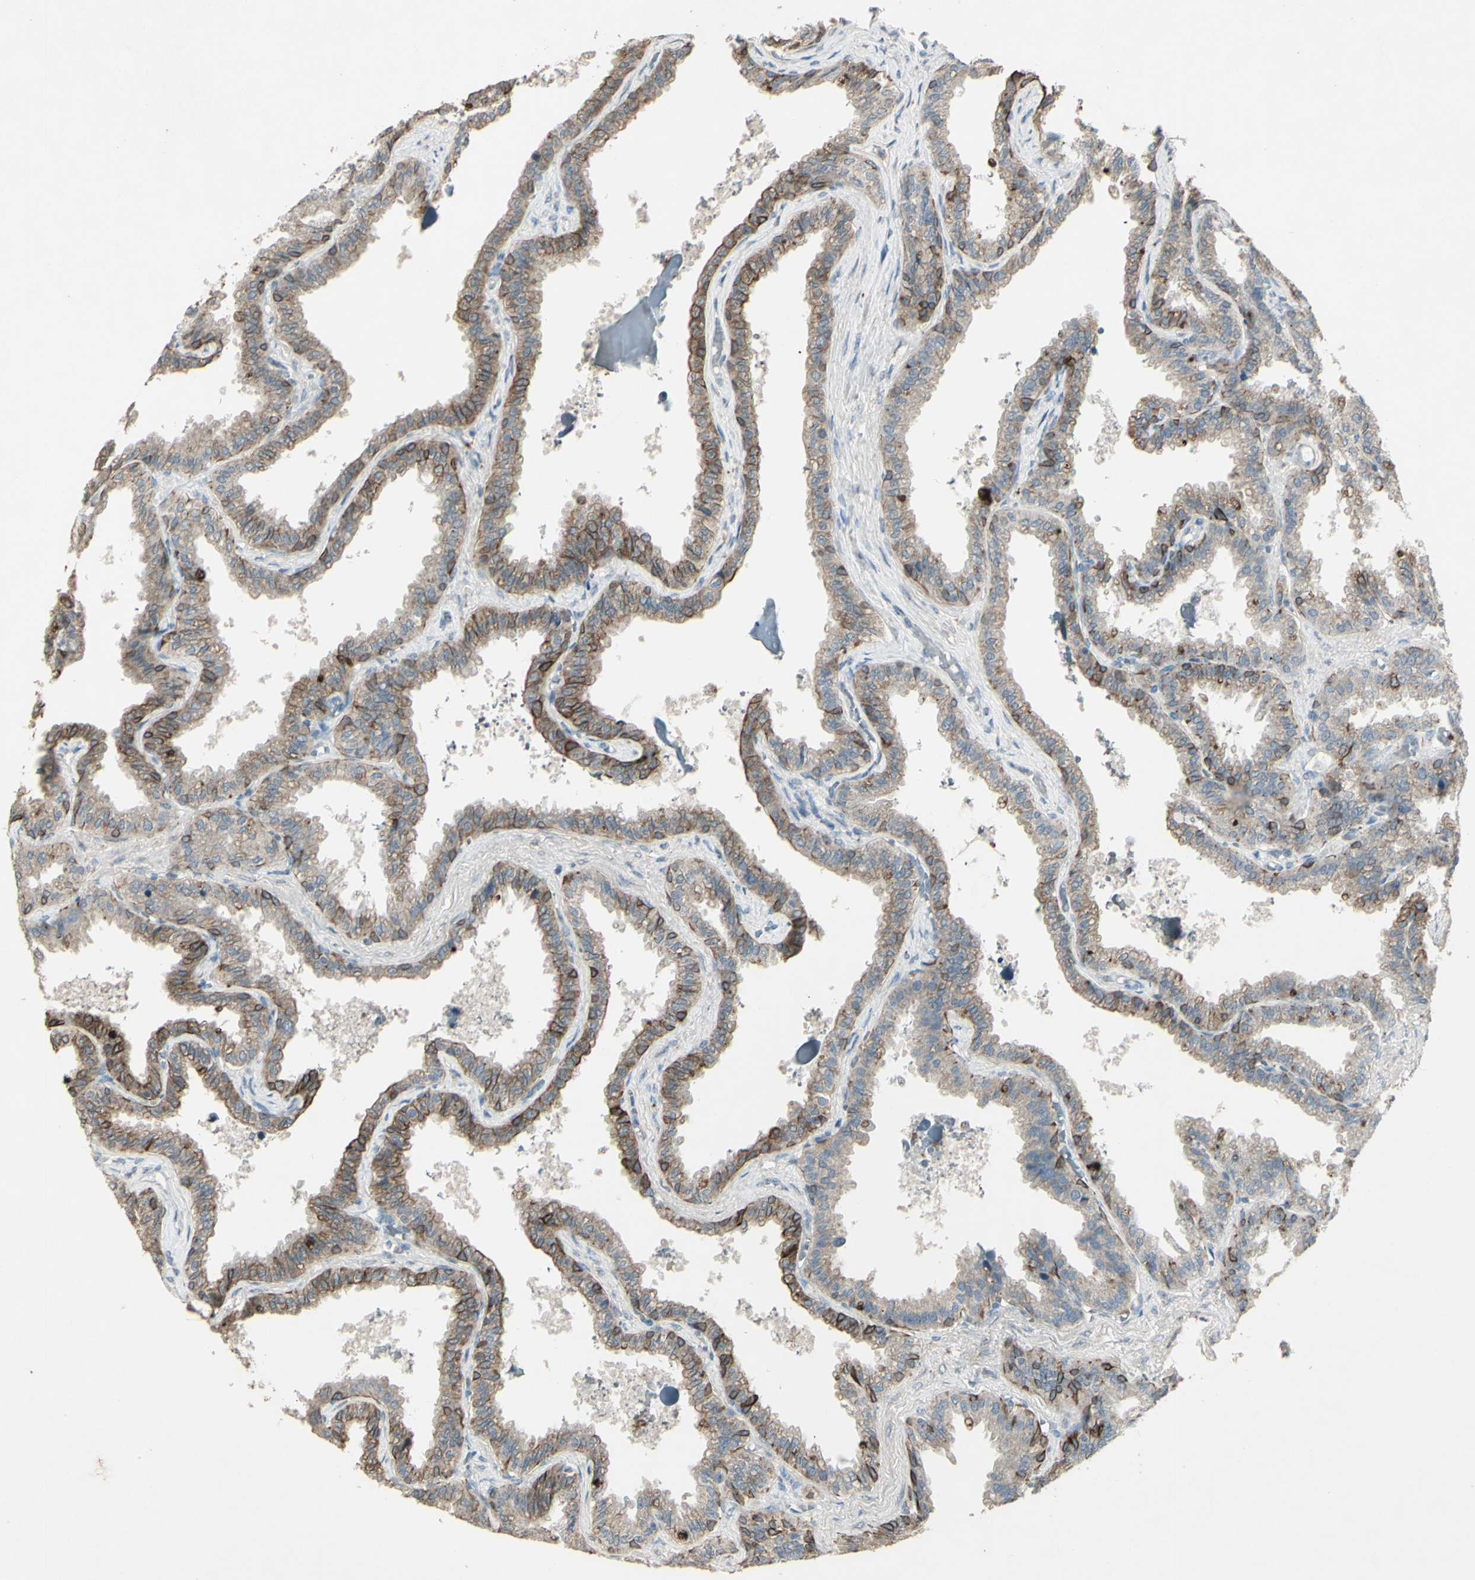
{"staining": {"intensity": "strong", "quantity": "25%-75%", "location": "cytoplasmic/membranous"}, "tissue": "seminal vesicle", "cell_type": "Glandular cells", "image_type": "normal", "snomed": [{"axis": "morphology", "description": "Normal tissue, NOS"}, {"axis": "topography", "description": "Seminal veicle"}], "caption": "Immunohistochemistry (IHC) of normal seminal vesicle displays high levels of strong cytoplasmic/membranous staining in approximately 25%-75% of glandular cells.", "gene": "TIMM21", "patient": {"sex": "male", "age": 46}}